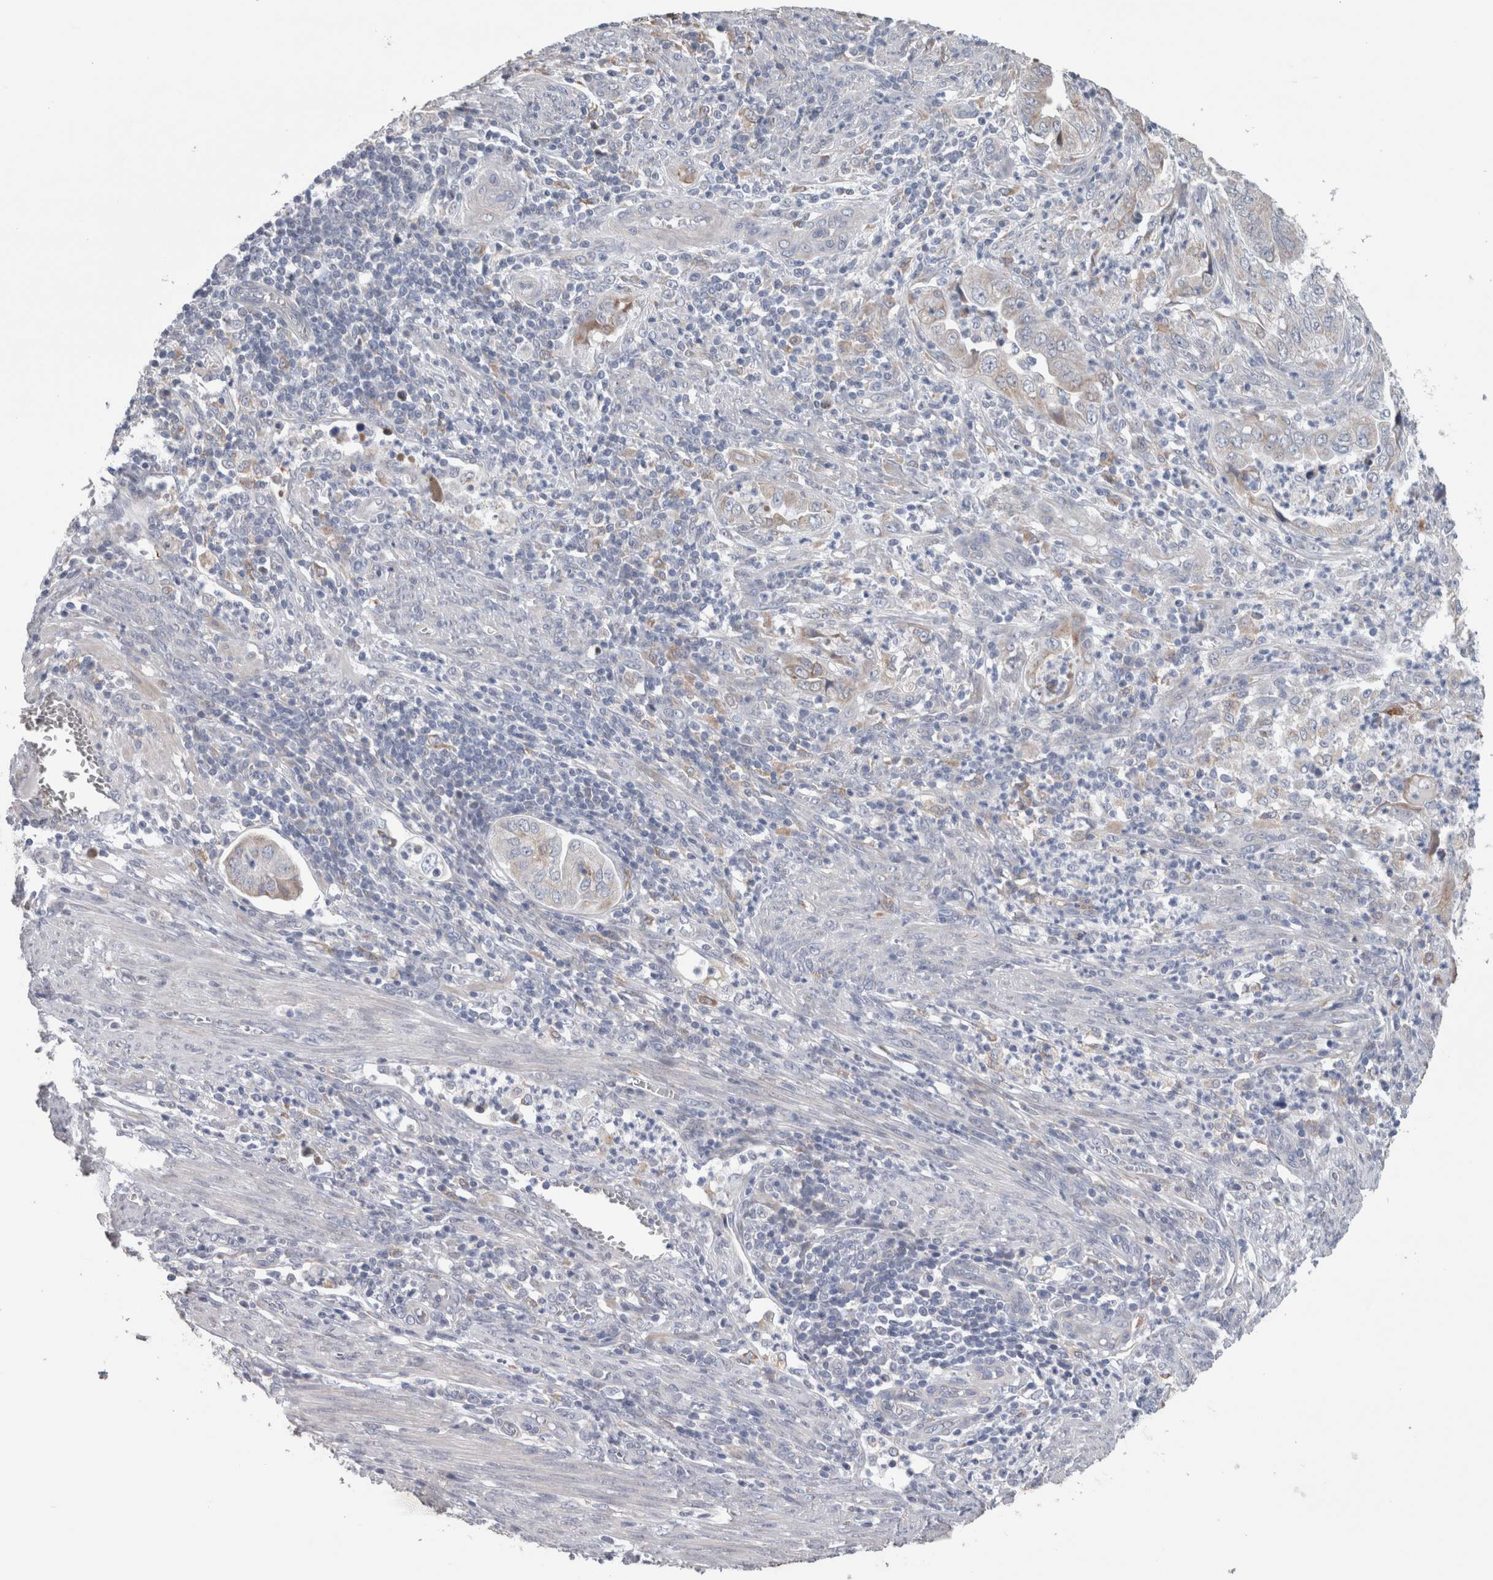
{"staining": {"intensity": "negative", "quantity": "none", "location": "none"}, "tissue": "endometrial cancer", "cell_type": "Tumor cells", "image_type": "cancer", "snomed": [{"axis": "morphology", "description": "Adenocarcinoma, NOS"}, {"axis": "topography", "description": "Endometrium"}], "caption": "This is a histopathology image of IHC staining of endometrial cancer (adenocarcinoma), which shows no expression in tumor cells.", "gene": "GDAP1", "patient": {"sex": "female", "age": 51}}